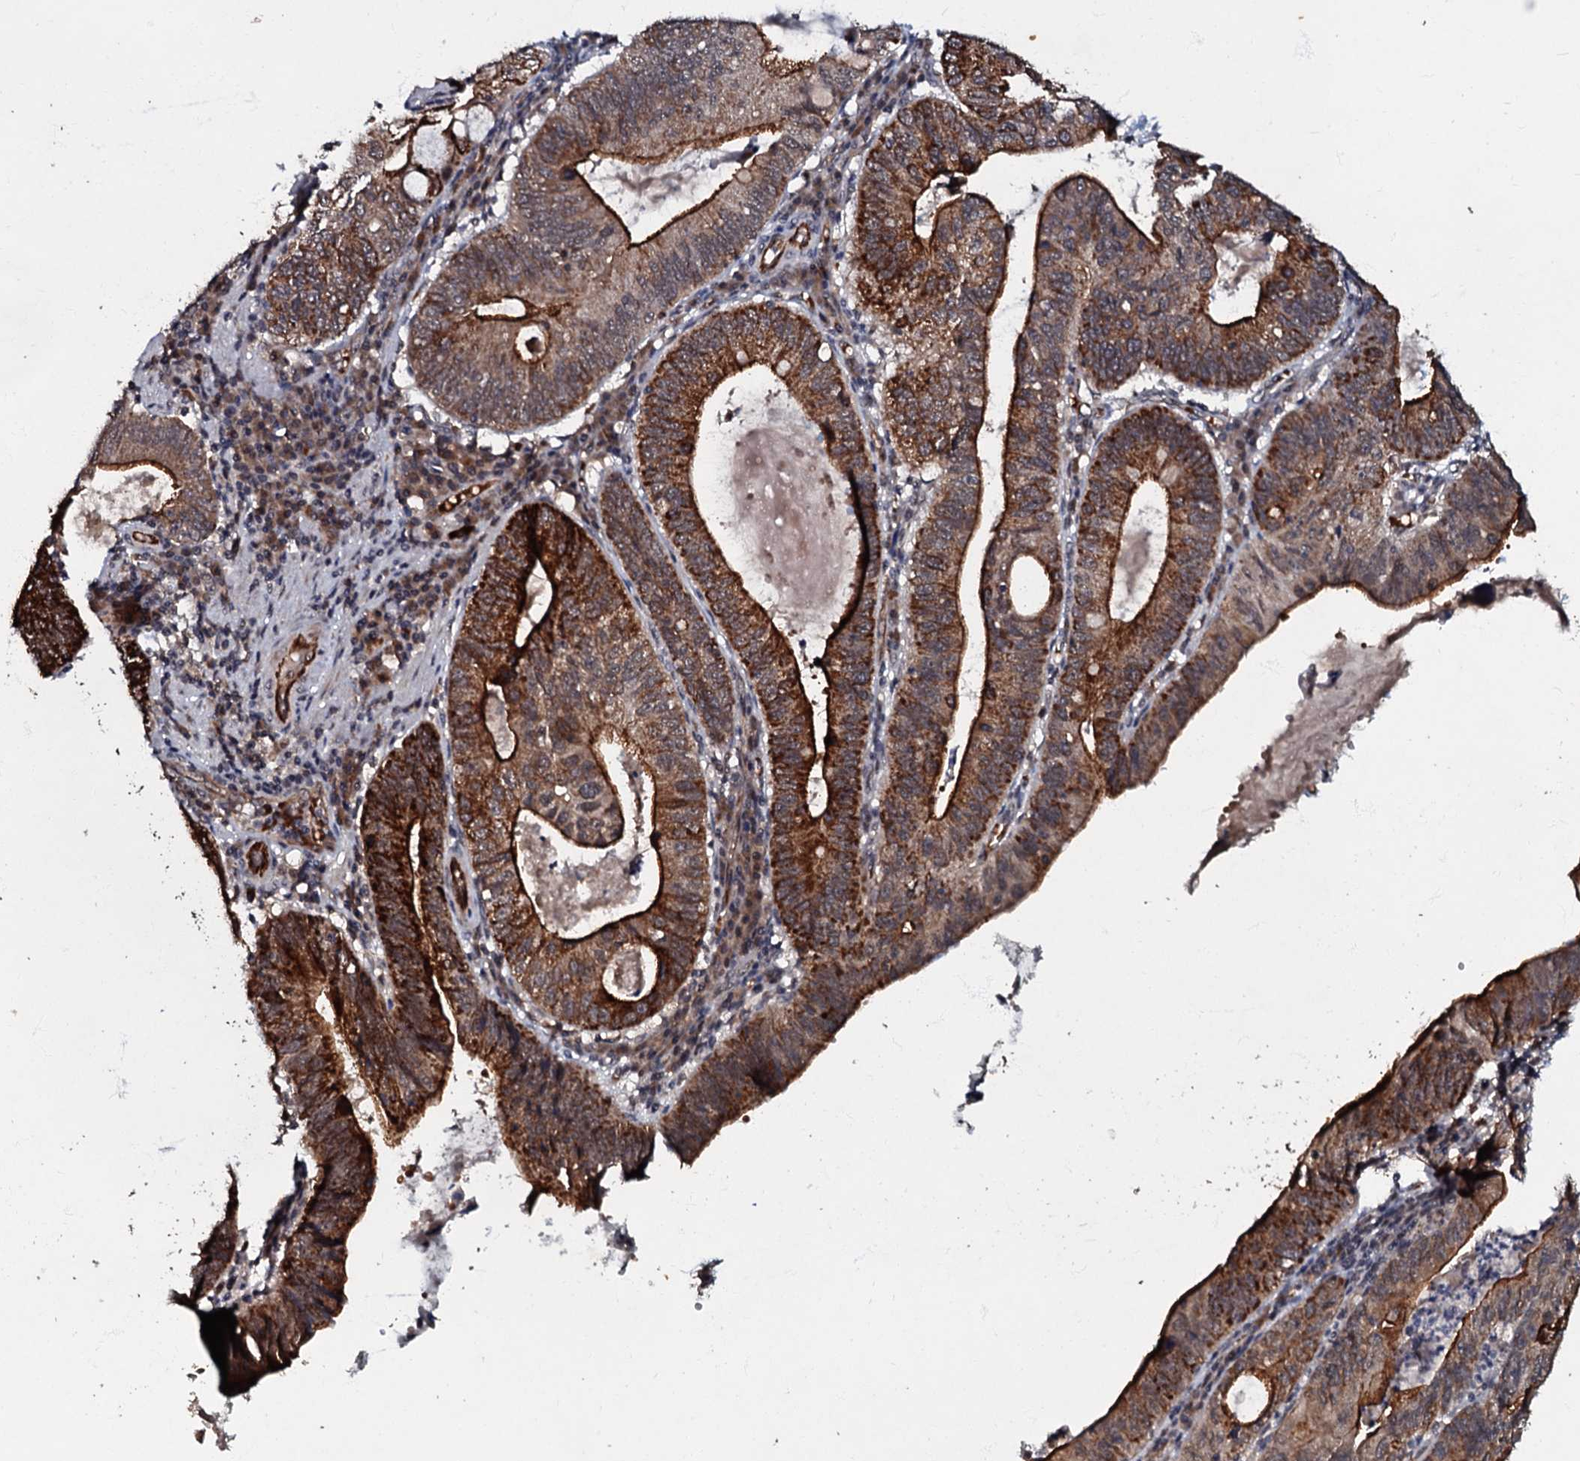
{"staining": {"intensity": "strong", "quantity": ">75%", "location": "cytoplasmic/membranous"}, "tissue": "stomach cancer", "cell_type": "Tumor cells", "image_type": "cancer", "snomed": [{"axis": "morphology", "description": "Adenocarcinoma, NOS"}, {"axis": "topography", "description": "Stomach"}], "caption": "Adenocarcinoma (stomach) tissue demonstrates strong cytoplasmic/membranous expression in approximately >75% of tumor cells, visualized by immunohistochemistry. (DAB (3,3'-diaminobenzidine) IHC, brown staining for protein, blue staining for nuclei).", "gene": "MANSC4", "patient": {"sex": "male", "age": 59}}